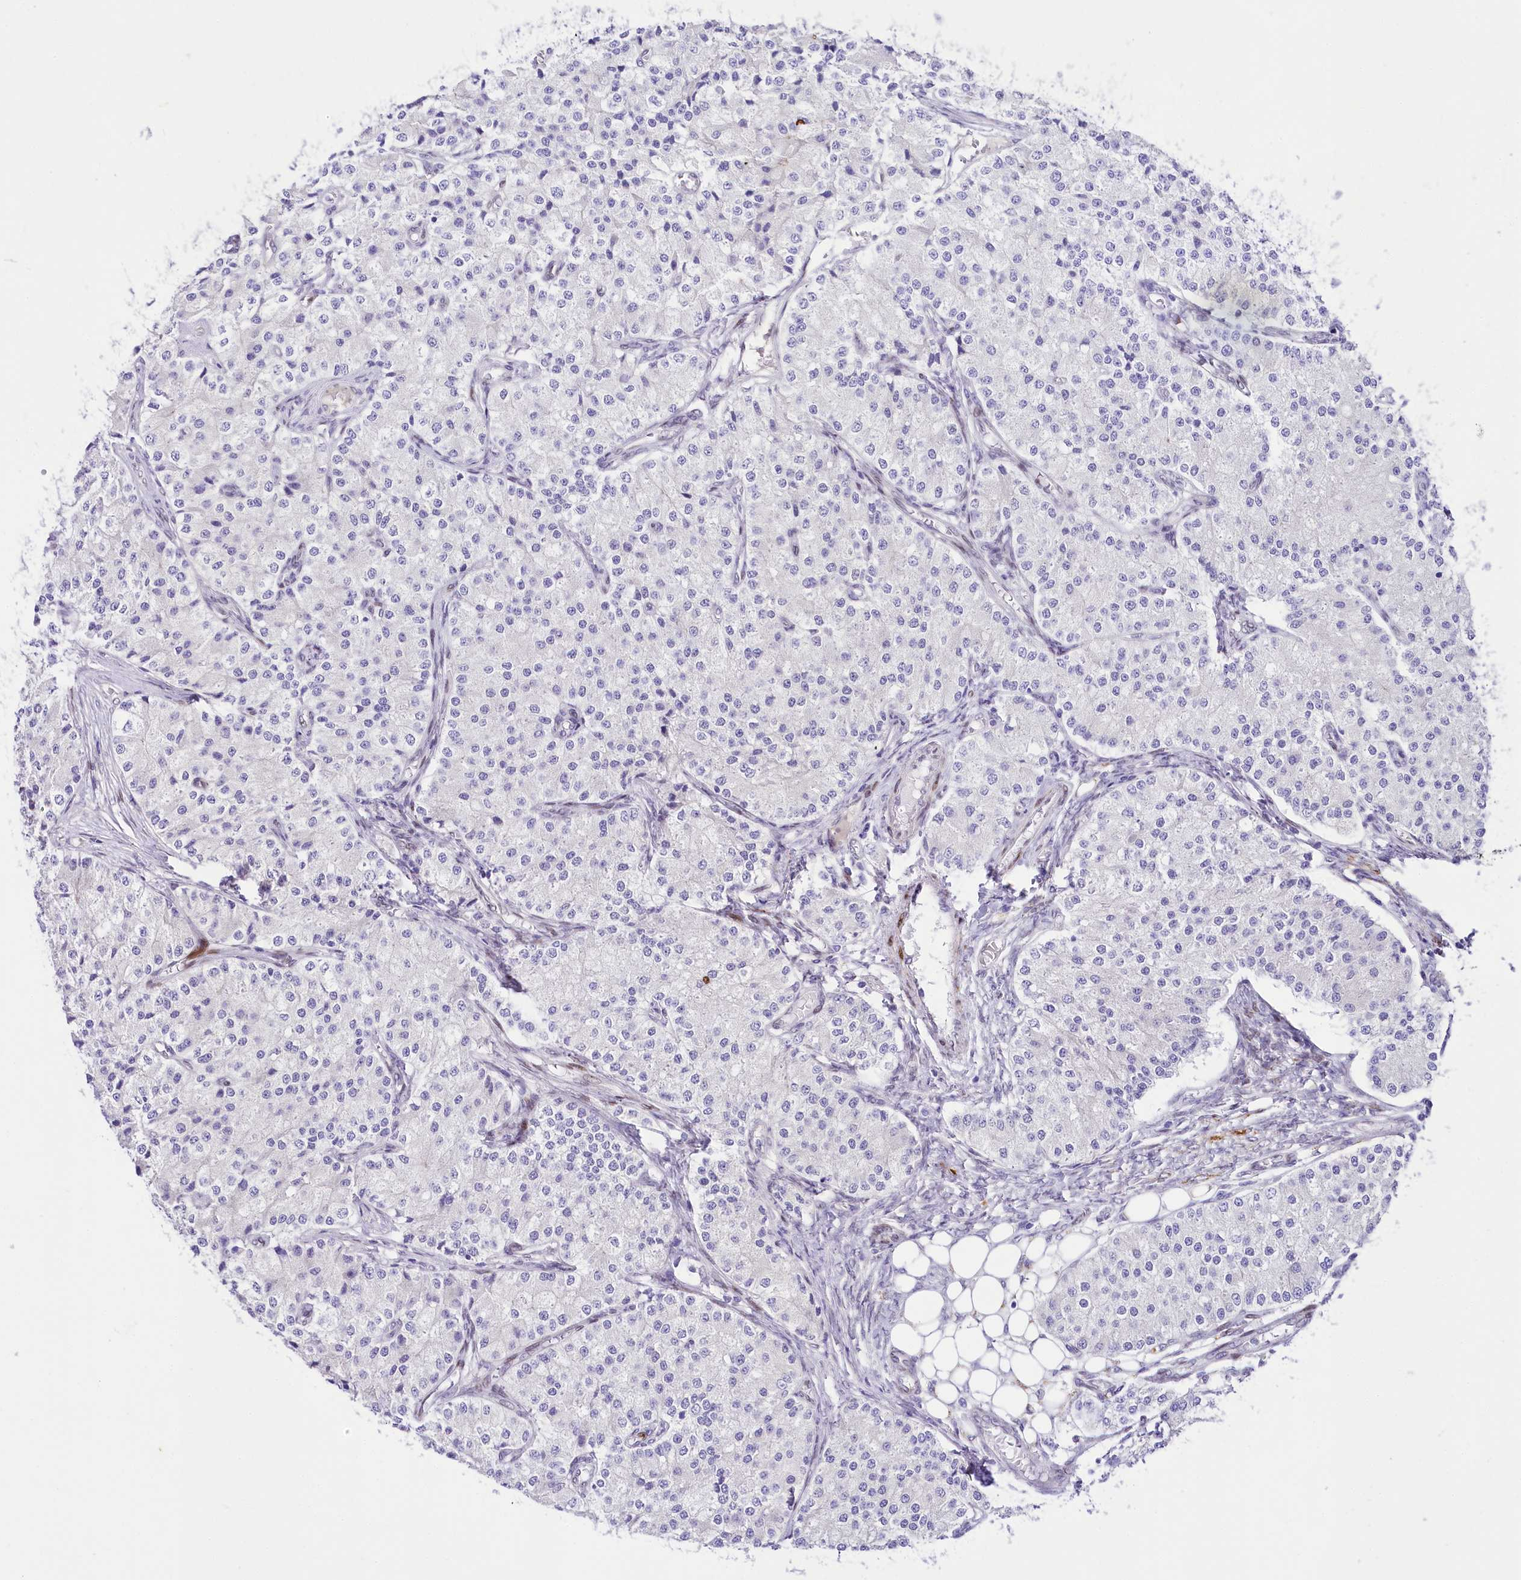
{"staining": {"intensity": "negative", "quantity": "none", "location": "none"}, "tissue": "carcinoid", "cell_type": "Tumor cells", "image_type": "cancer", "snomed": [{"axis": "morphology", "description": "Carcinoid, malignant, NOS"}, {"axis": "topography", "description": "Colon"}], "caption": "Immunohistochemistry (IHC) histopathology image of human malignant carcinoid stained for a protein (brown), which reveals no staining in tumor cells.", "gene": "PPIP5K2", "patient": {"sex": "female", "age": 52}}